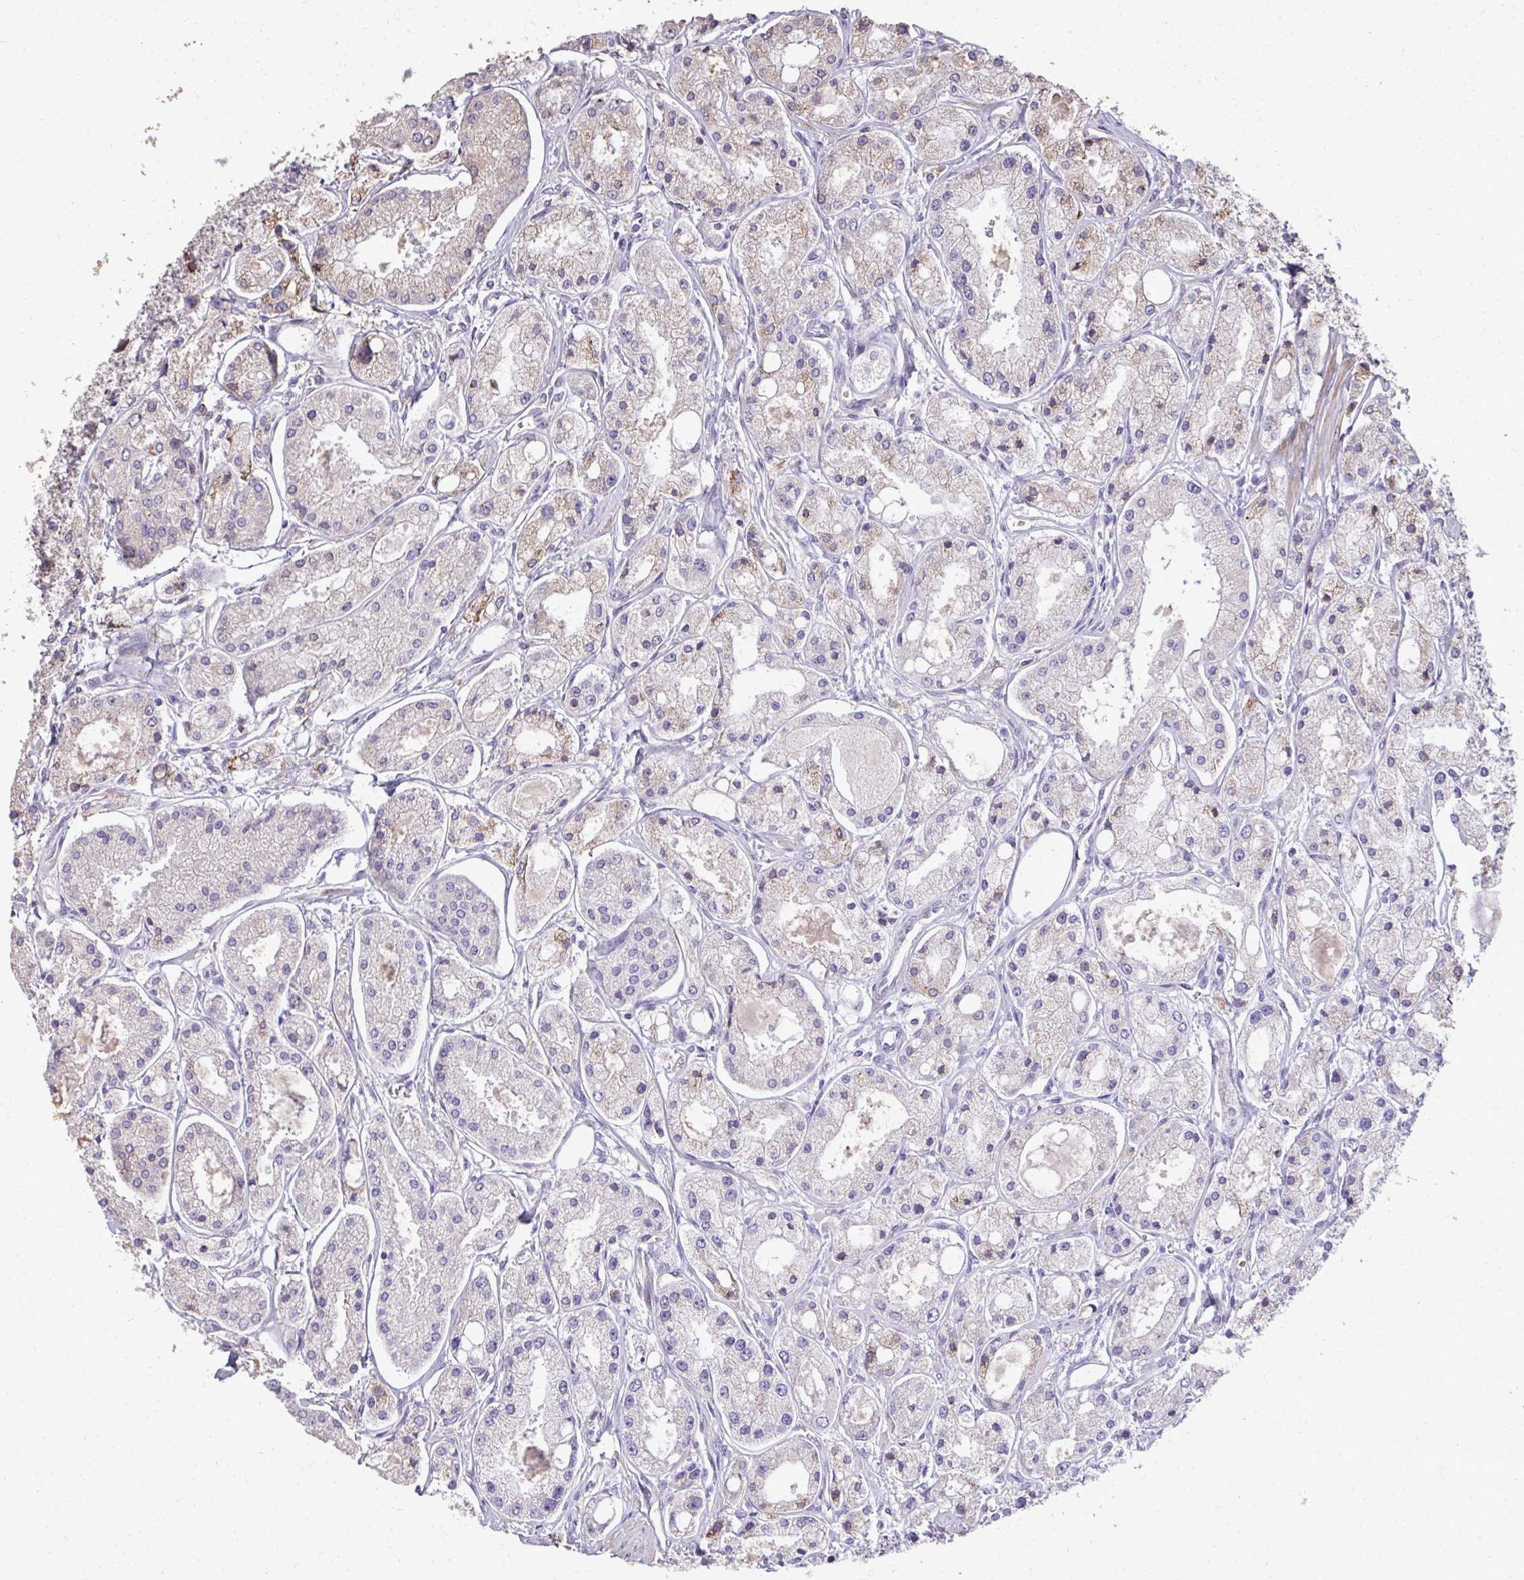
{"staining": {"intensity": "weak", "quantity": "25%-75%", "location": "cytoplasmic/membranous"}, "tissue": "prostate cancer", "cell_type": "Tumor cells", "image_type": "cancer", "snomed": [{"axis": "morphology", "description": "Adenocarcinoma, High grade"}, {"axis": "topography", "description": "Prostate"}], "caption": "Protein expression analysis of human prostate adenocarcinoma (high-grade) reveals weak cytoplasmic/membranous expression in approximately 25%-75% of tumor cells. Nuclei are stained in blue.", "gene": "FIBCD1", "patient": {"sex": "male", "age": 66}}